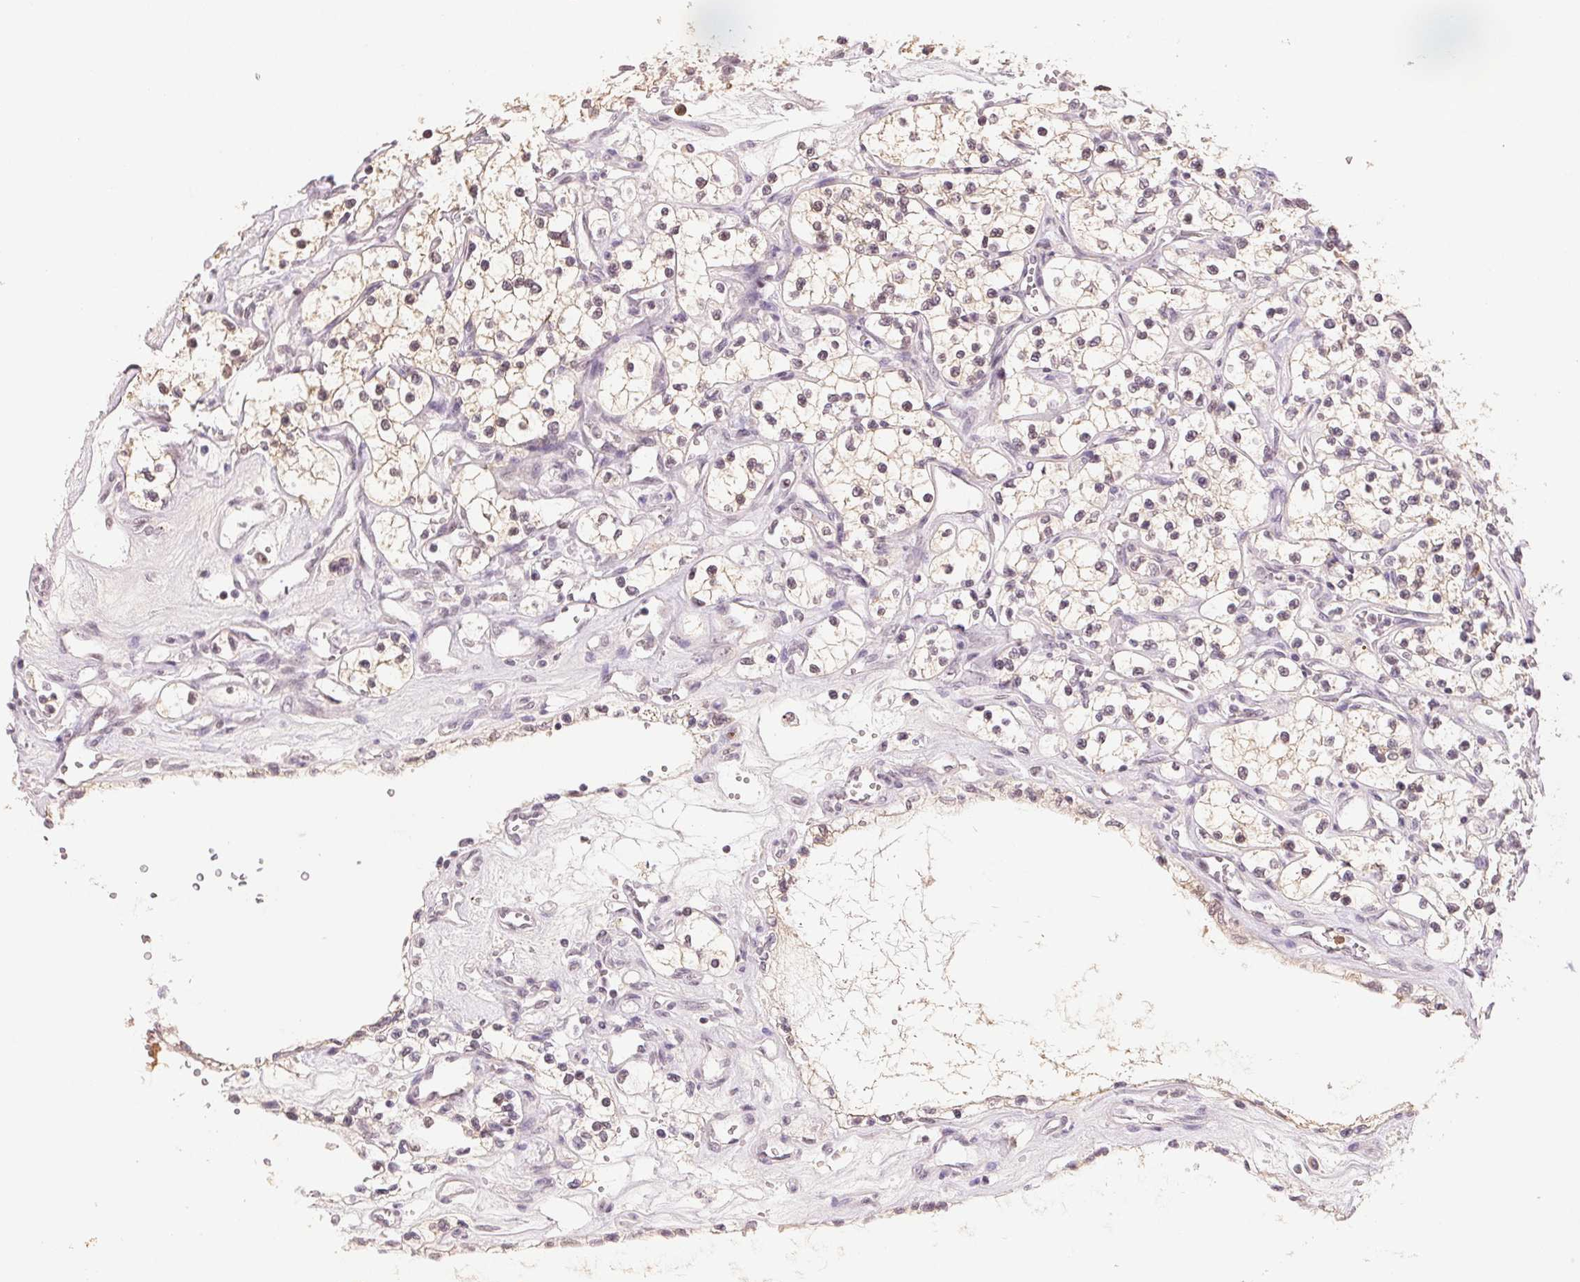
{"staining": {"intensity": "weak", "quantity": "25%-75%", "location": "cytoplasmic/membranous,nuclear"}, "tissue": "renal cancer", "cell_type": "Tumor cells", "image_type": "cancer", "snomed": [{"axis": "morphology", "description": "Adenocarcinoma, NOS"}, {"axis": "topography", "description": "Kidney"}], "caption": "Immunohistochemical staining of human renal cancer (adenocarcinoma) shows weak cytoplasmic/membranous and nuclear protein positivity in about 25%-75% of tumor cells. The staining was performed using DAB, with brown indicating positive protein expression. Nuclei are stained blue with hematoxylin.", "gene": "FNDC4", "patient": {"sex": "female", "age": 69}}